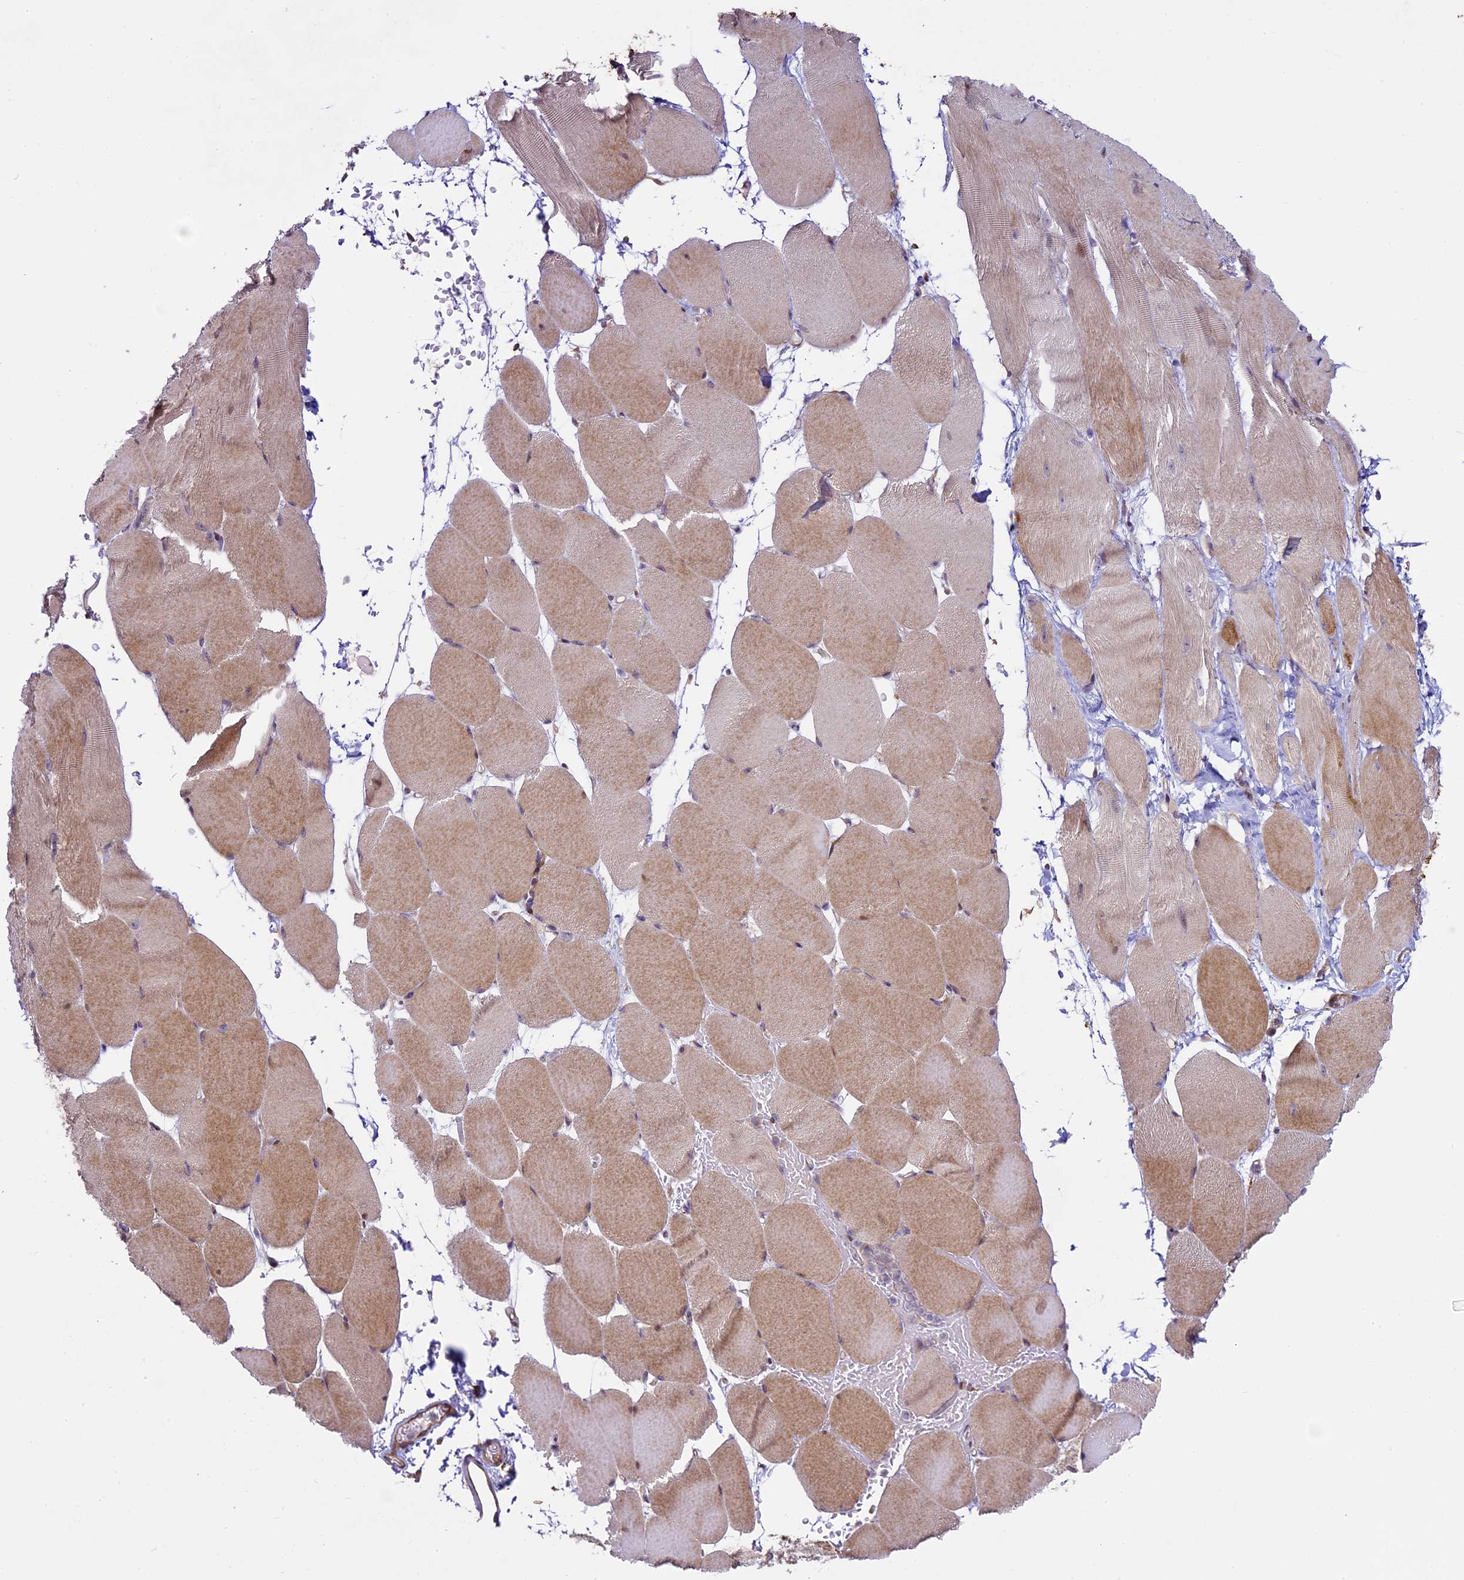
{"staining": {"intensity": "moderate", "quantity": "25%-75%", "location": "cytoplasmic/membranous"}, "tissue": "skeletal muscle", "cell_type": "Myocytes", "image_type": "normal", "snomed": [{"axis": "morphology", "description": "Normal tissue, NOS"}, {"axis": "topography", "description": "Skeletal muscle"}, {"axis": "topography", "description": "Parathyroid gland"}], "caption": "Immunohistochemistry staining of unremarkable skeletal muscle, which reveals medium levels of moderate cytoplasmic/membranous positivity in about 25%-75% of myocytes indicating moderate cytoplasmic/membranous protein staining. The staining was performed using DAB (brown) for protein detection and nuclei were counterstained in hematoxylin (blue).", "gene": "SPIRE1", "patient": {"sex": "female", "age": 37}}